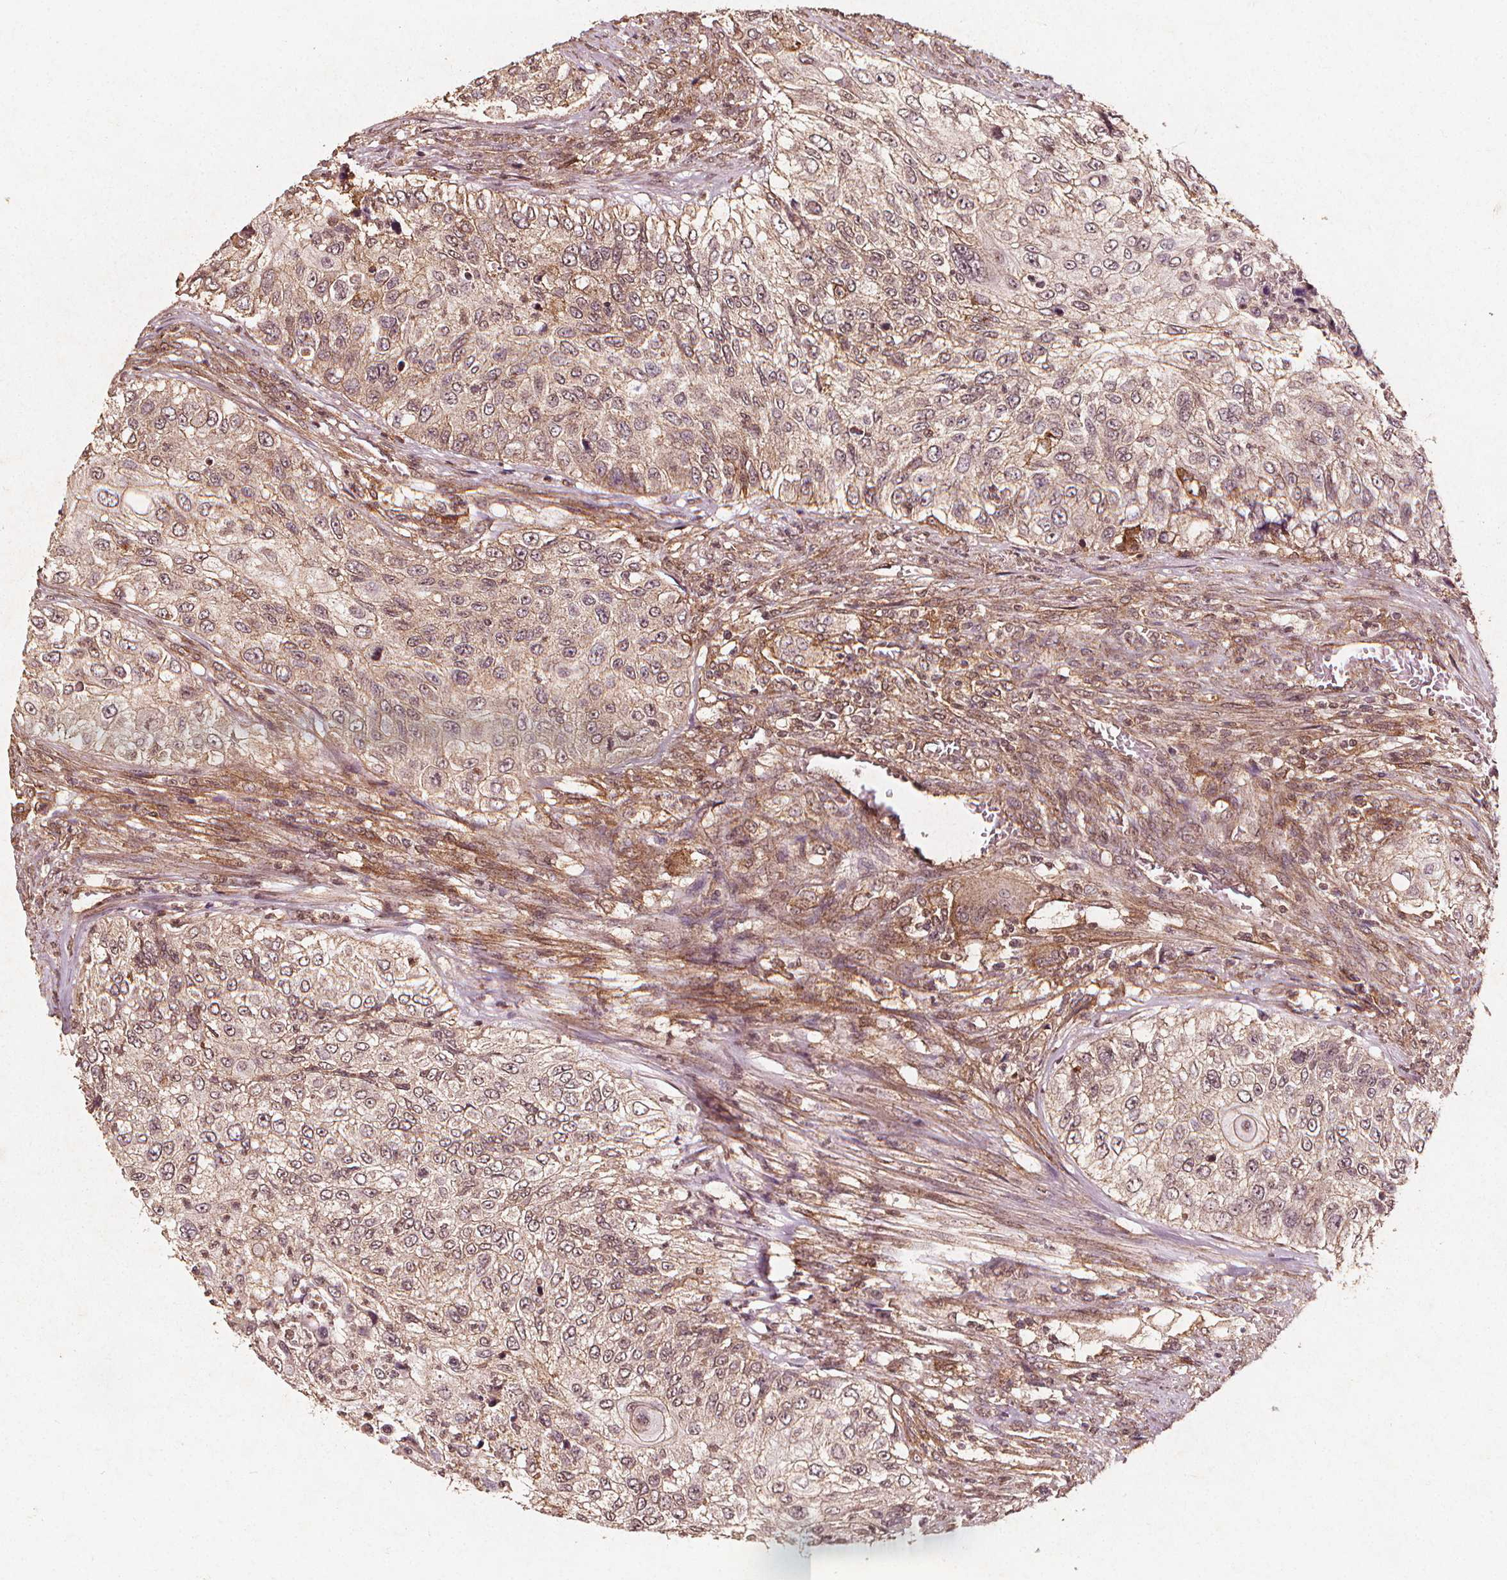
{"staining": {"intensity": "weak", "quantity": "25%-75%", "location": "cytoplasmic/membranous"}, "tissue": "urothelial cancer", "cell_type": "Tumor cells", "image_type": "cancer", "snomed": [{"axis": "morphology", "description": "Urothelial carcinoma, High grade"}, {"axis": "topography", "description": "Urinary bladder"}], "caption": "Human urothelial cancer stained with a protein marker reveals weak staining in tumor cells.", "gene": "ABCA1", "patient": {"sex": "female", "age": 60}}